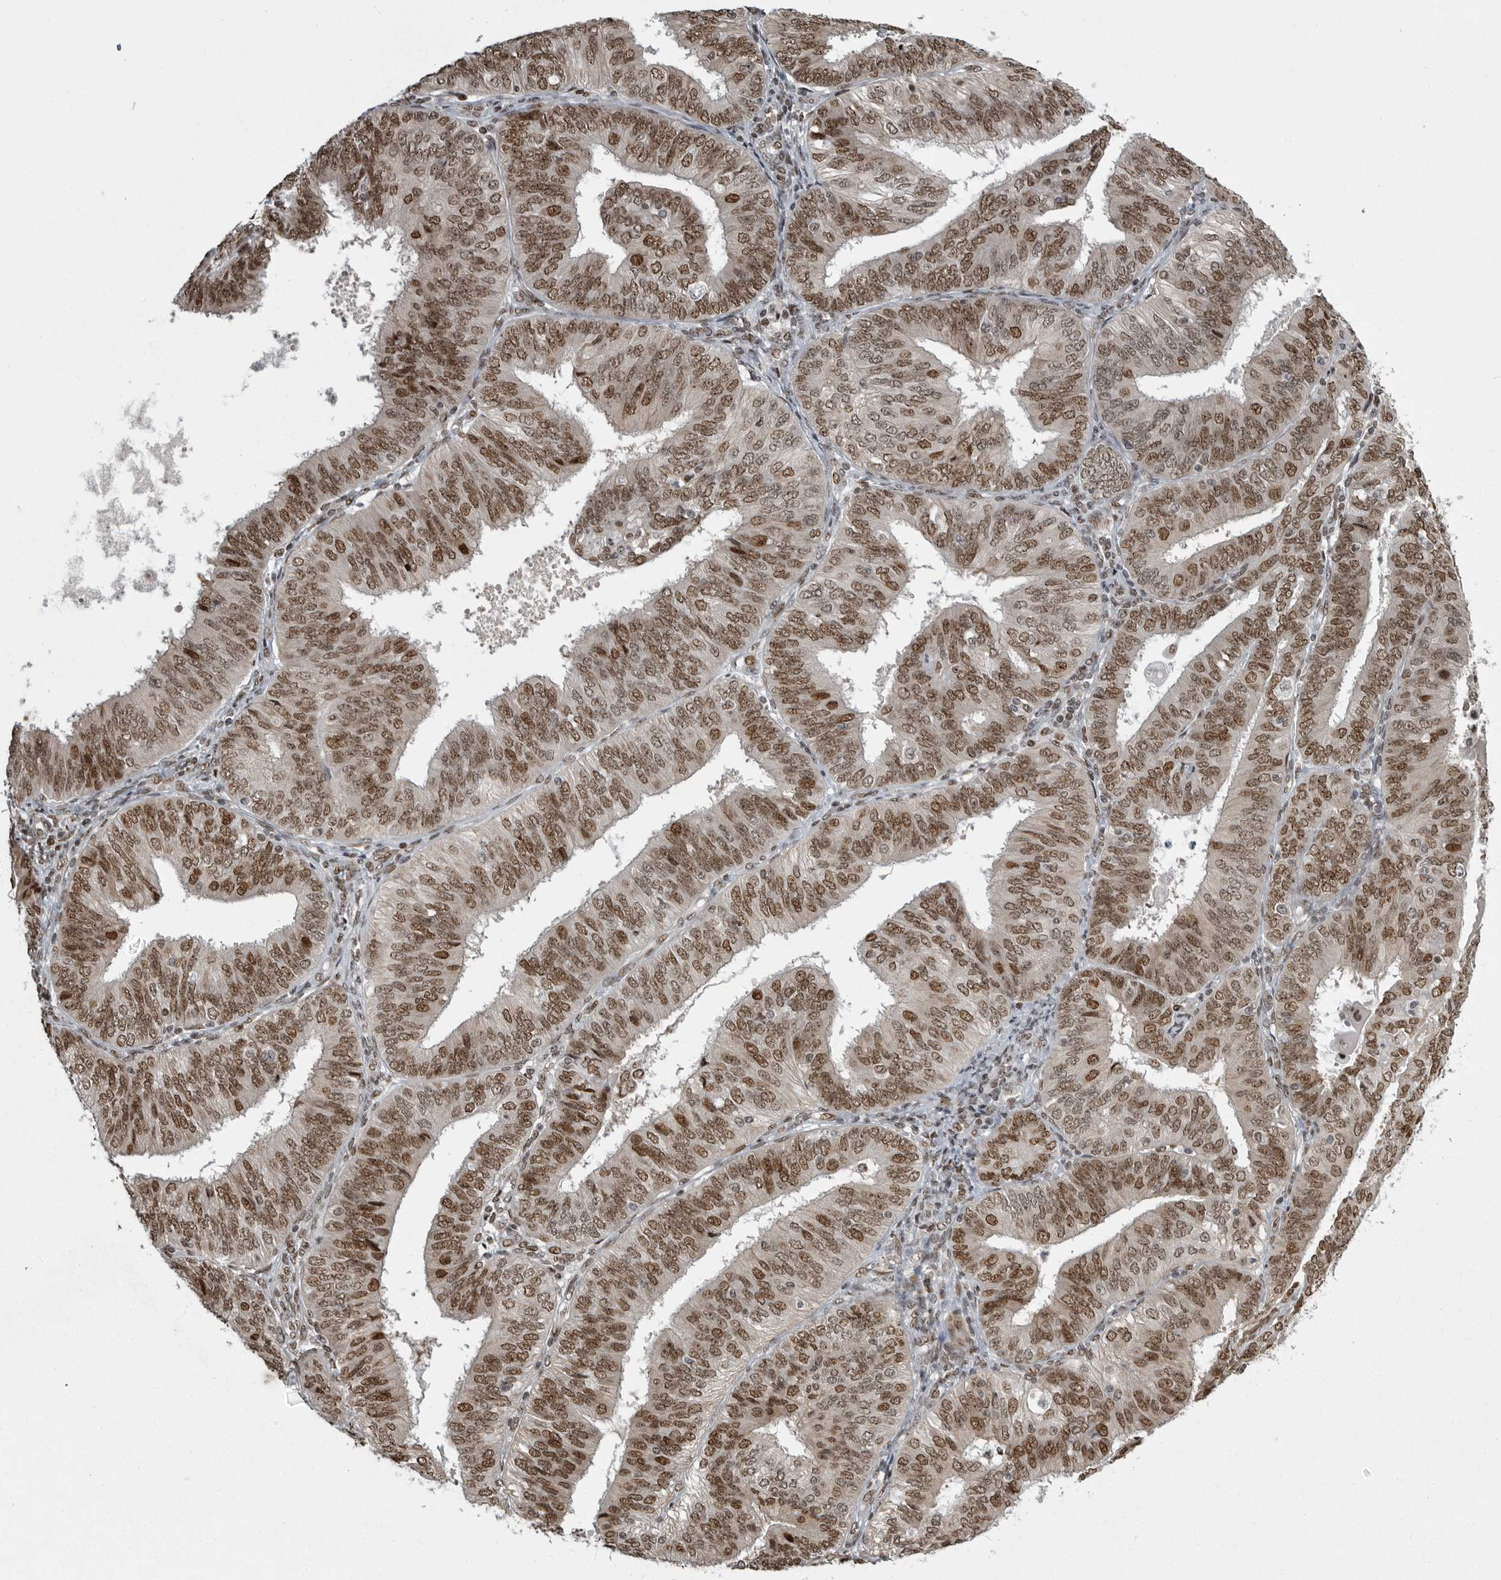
{"staining": {"intensity": "strong", "quantity": ">75%", "location": "nuclear"}, "tissue": "endometrial cancer", "cell_type": "Tumor cells", "image_type": "cancer", "snomed": [{"axis": "morphology", "description": "Adenocarcinoma, NOS"}, {"axis": "topography", "description": "Endometrium"}], "caption": "High-power microscopy captured an immunohistochemistry (IHC) micrograph of endometrial cancer (adenocarcinoma), revealing strong nuclear expression in approximately >75% of tumor cells. (DAB (3,3'-diaminobenzidine) IHC, brown staining for protein, blue staining for nuclei).", "gene": "YAF2", "patient": {"sex": "female", "age": 58}}